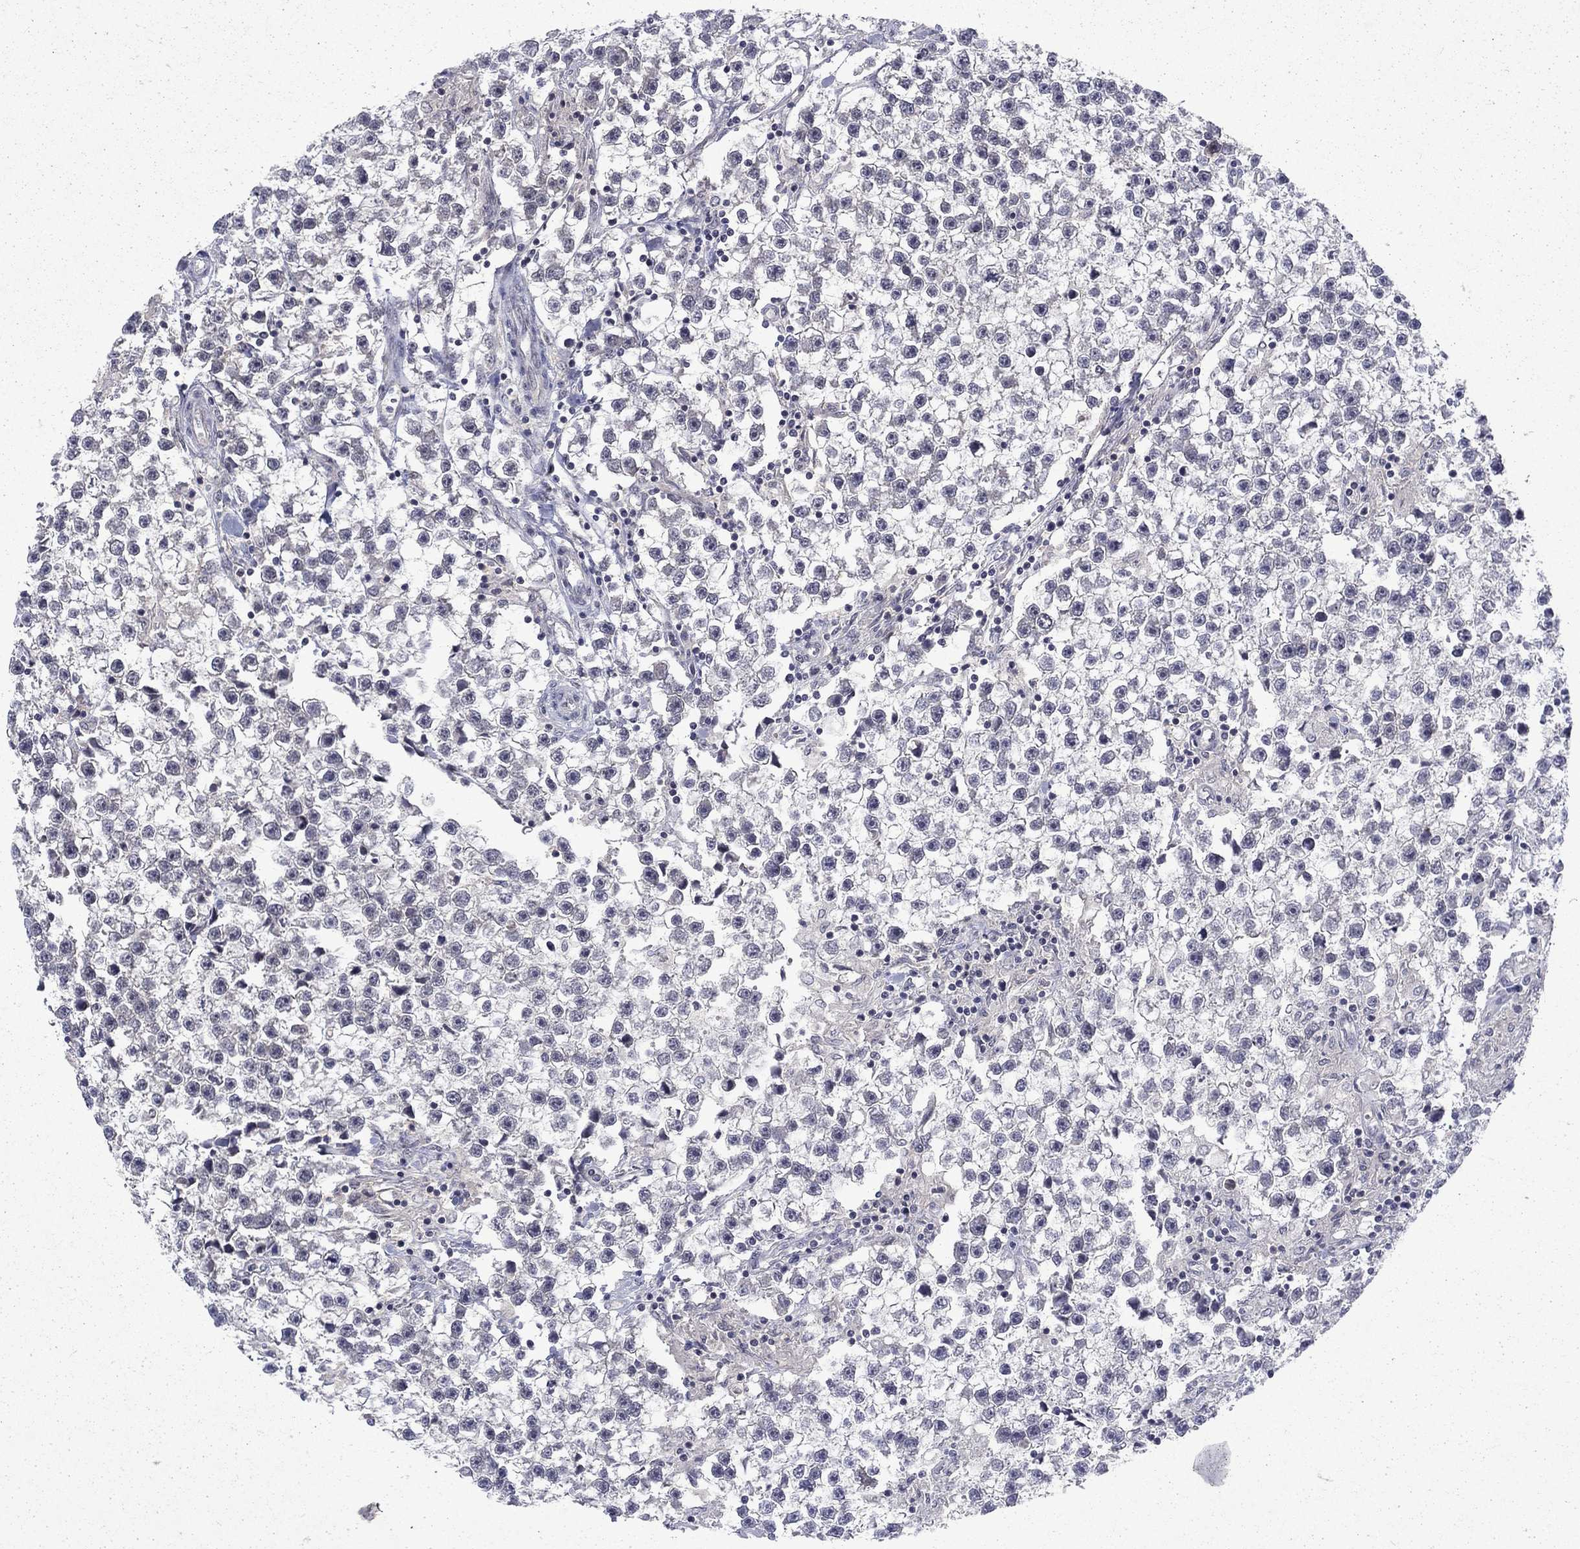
{"staining": {"intensity": "negative", "quantity": "none", "location": "none"}, "tissue": "testis cancer", "cell_type": "Tumor cells", "image_type": "cancer", "snomed": [{"axis": "morphology", "description": "Seminoma, NOS"}, {"axis": "topography", "description": "Testis"}], "caption": "Immunohistochemical staining of human testis cancer shows no significant positivity in tumor cells.", "gene": "CHAT", "patient": {"sex": "male", "age": 59}}